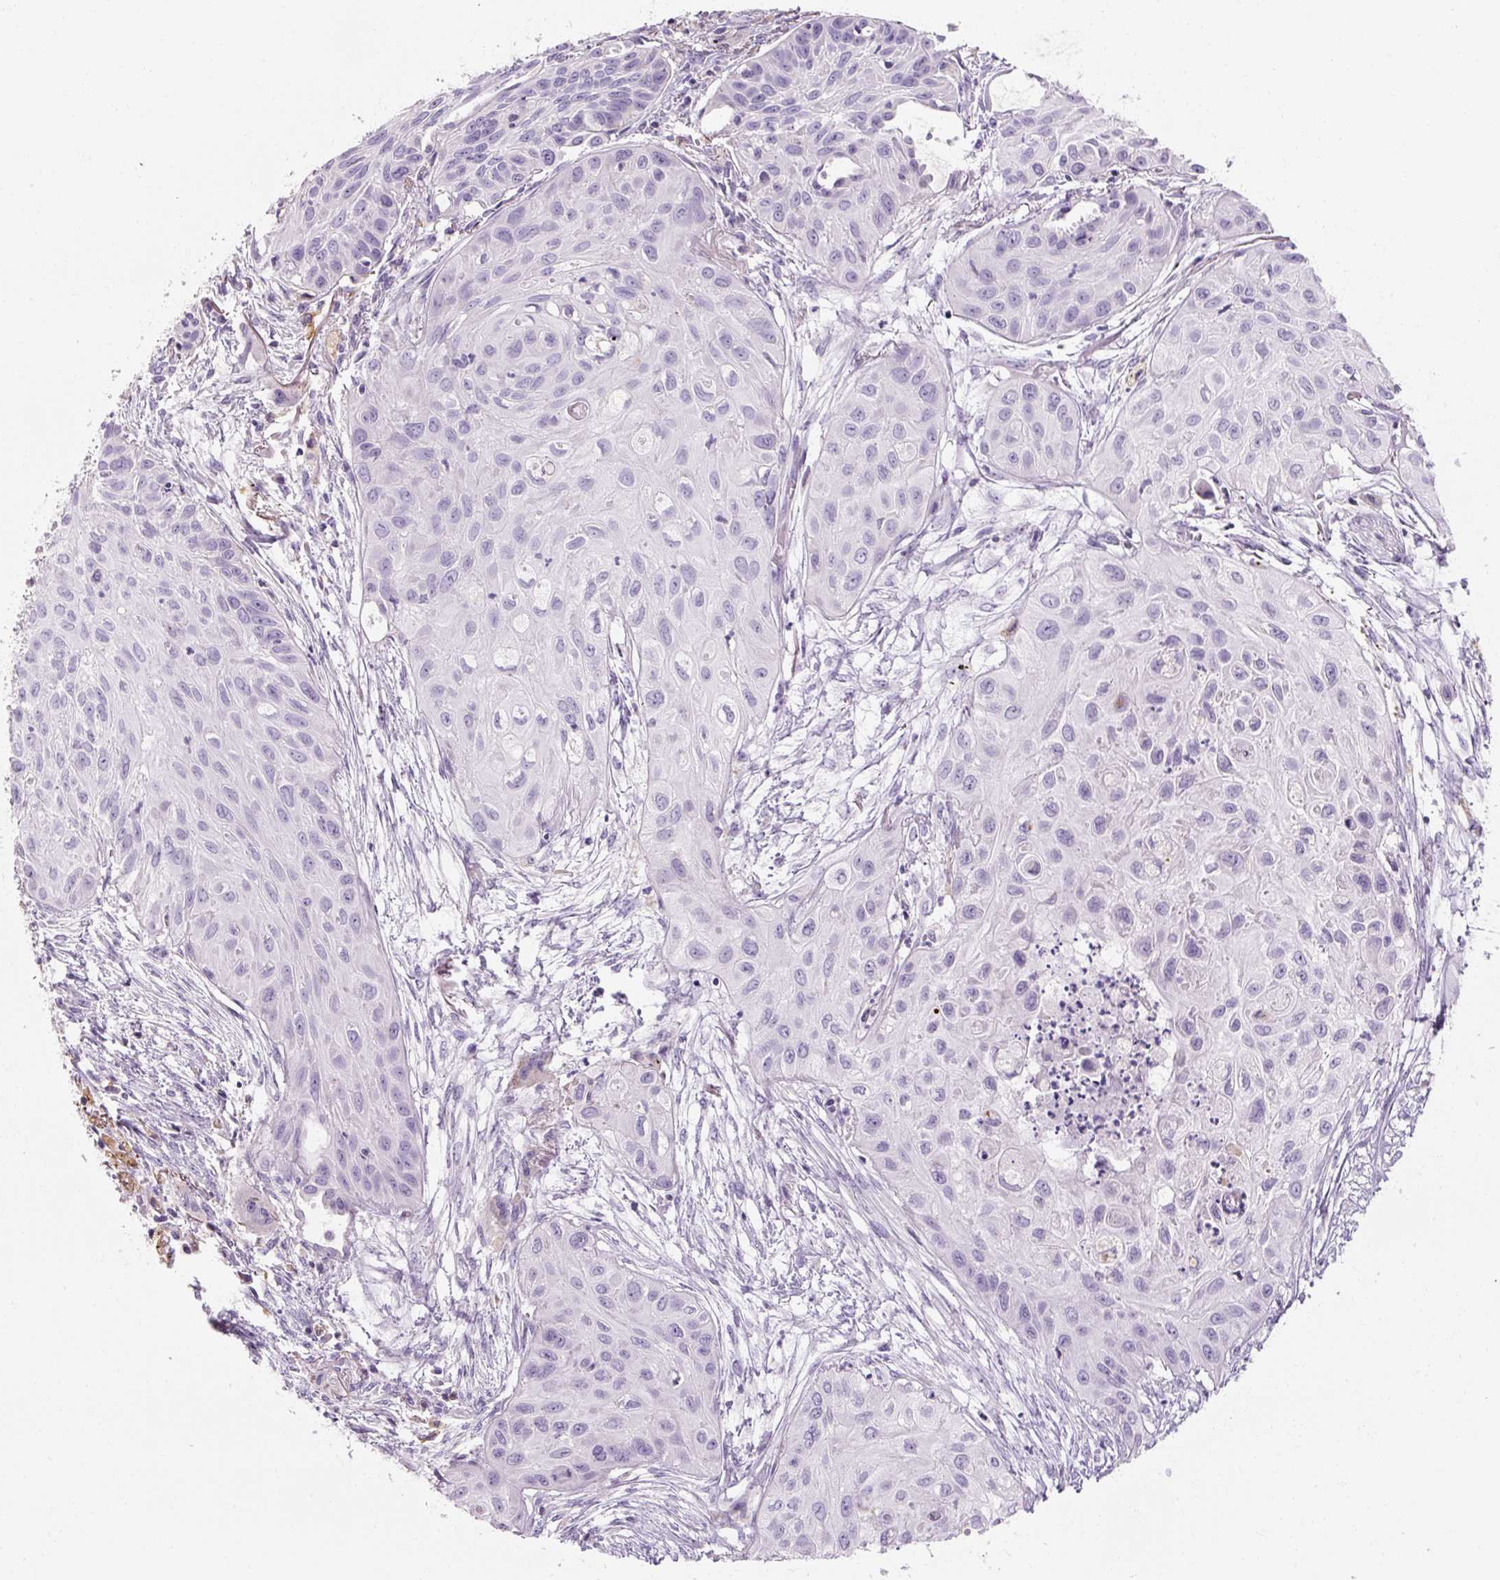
{"staining": {"intensity": "negative", "quantity": "none", "location": "none"}, "tissue": "lung cancer", "cell_type": "Tumor cells", "image_type": "cancer", "snomed": [{"axis": "morphology", "description": "Squamous cell carcinoma, NOS"}, {"axis": "topography", "description": "Lung"}], "caption": "Lung cancer (squamous cell carcinoma) was stained to show a protein in brown. There is no significant staining in tumor cells.", "gene": "NFE2L3", "patient": {"sex": "male", "age": 71}}